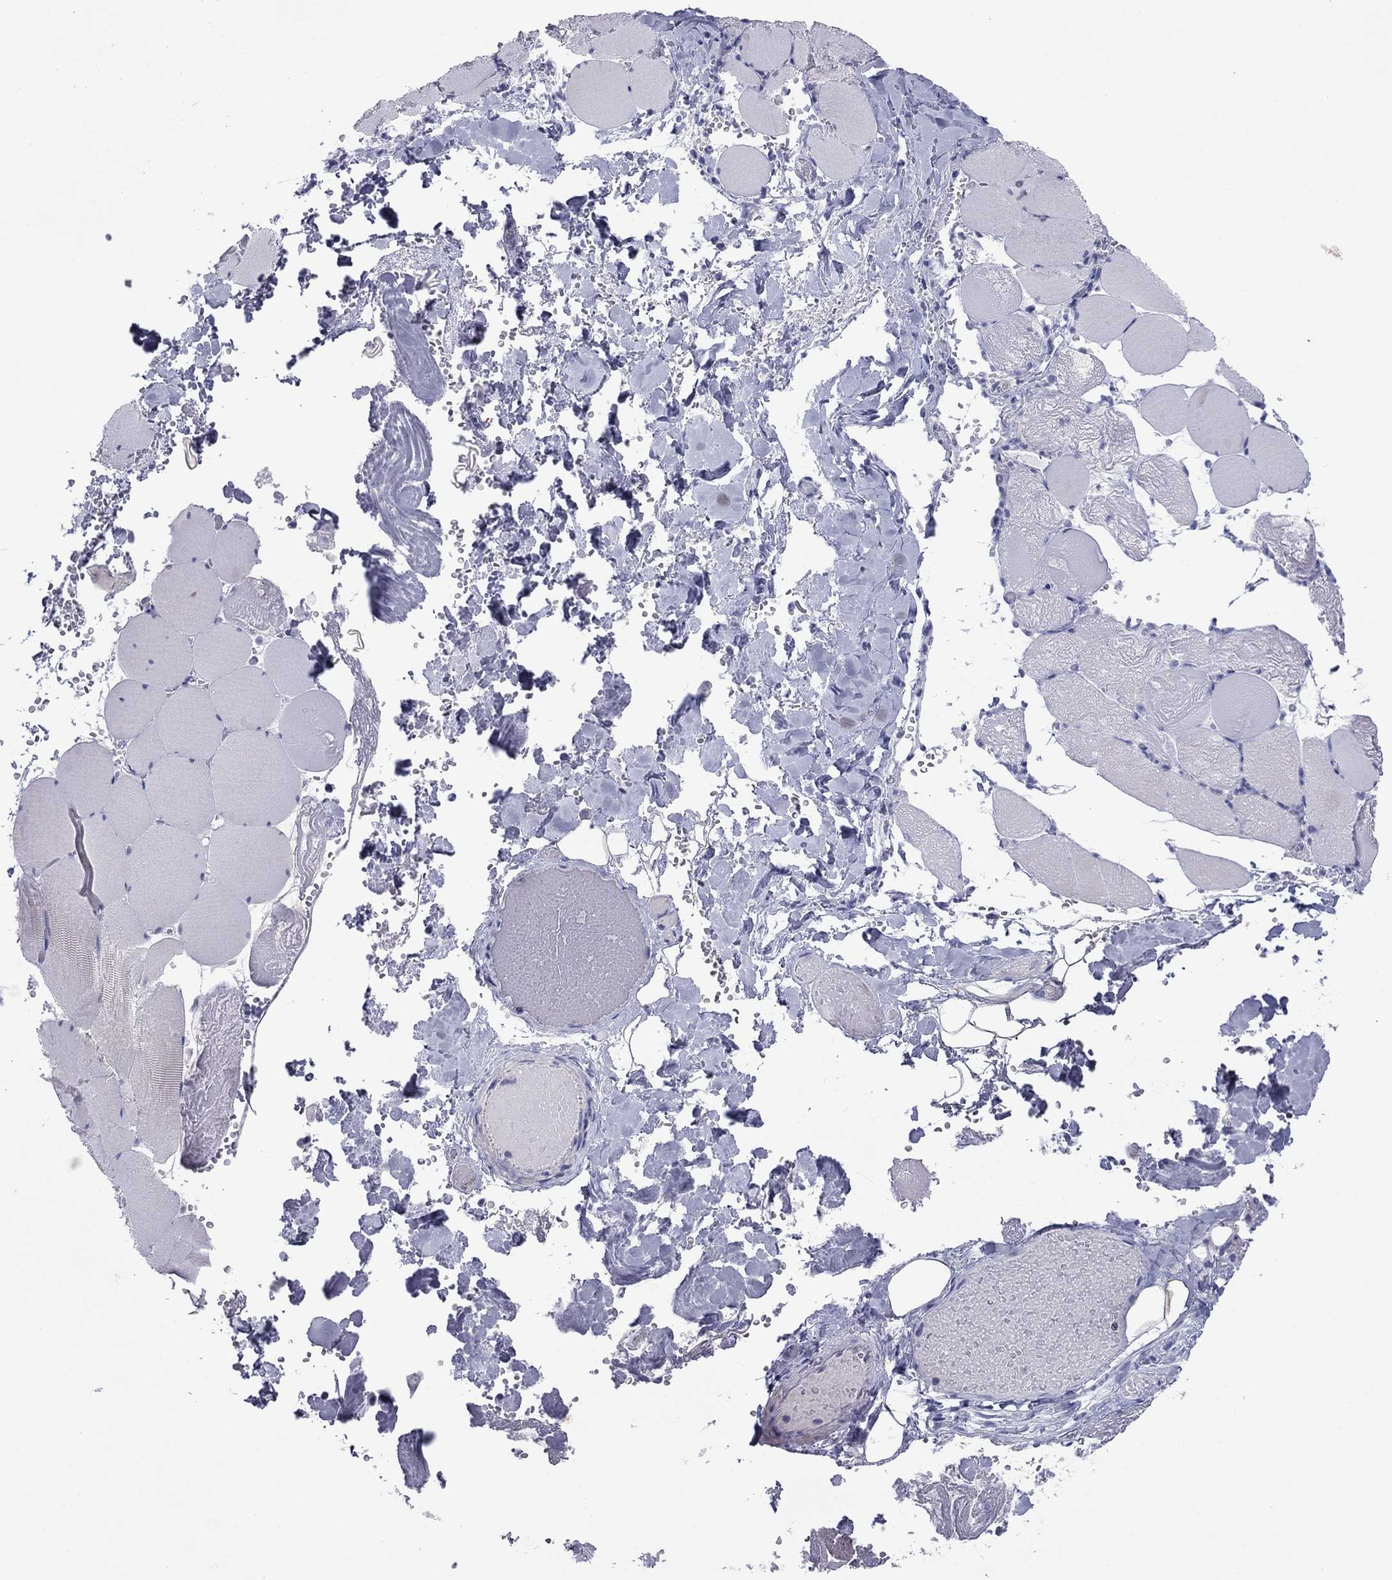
{"staining": {"intensity": "negative", "quantity": "none", "location": "none"}, "tissue": "skeletal muscle", "cell_type": "Myocytes", "image_type": "normal", "snomed": [{"axis": "morphology", "description": "Normal tissue, NOS"}, {"axis": "morphology", "description": "Malignant melanoma, Metastatic site"}, {"axis": "topography", "description": "Skeletal muscle"}], "caption": "DAB (3,3'-diaminobenzidine) immunohistochemical staining of benign skeletal muscle shows no significant staining in myocytes.", "gene": "TCFL5", "patient": {"sex": "male", "age": 50}}